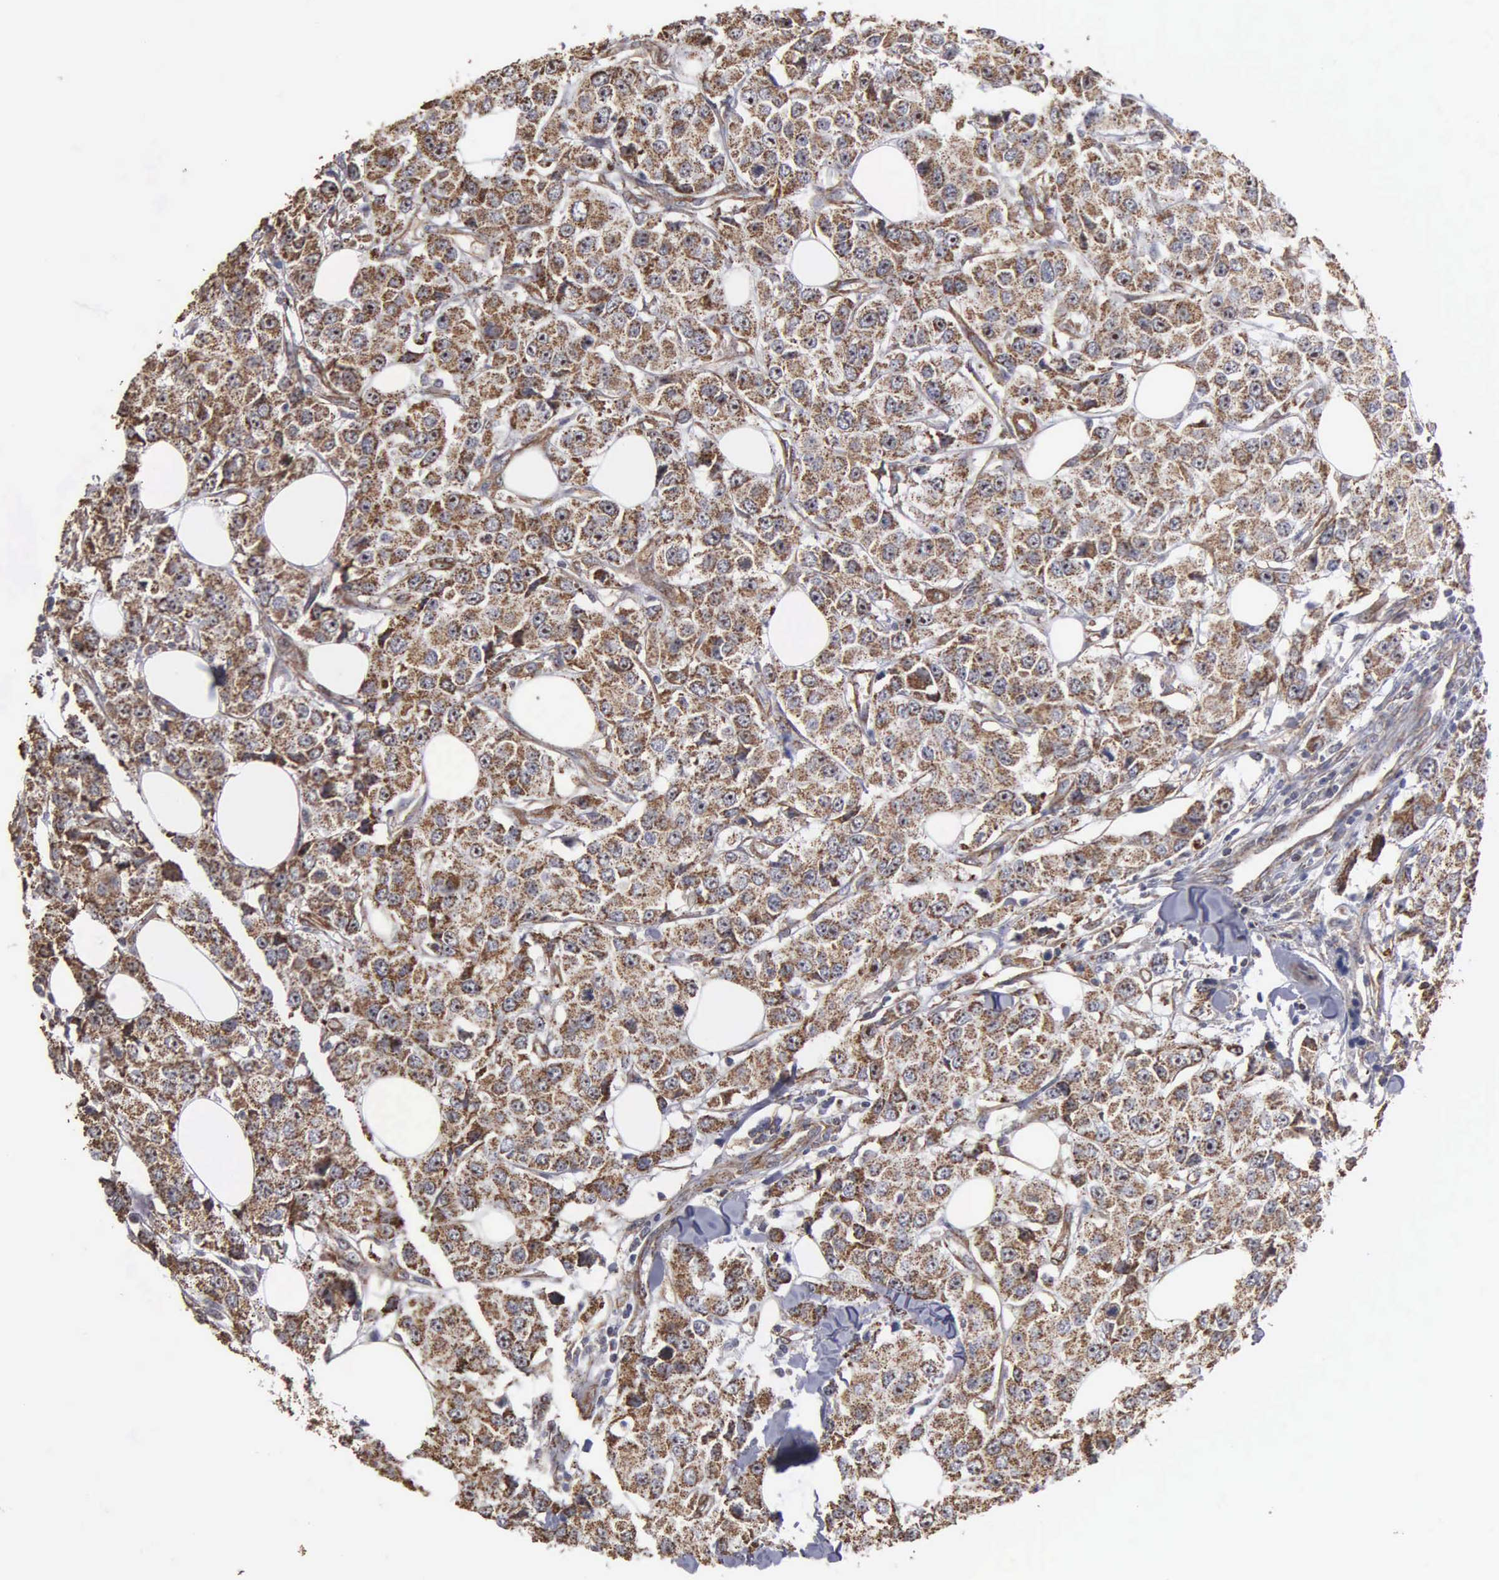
{"staining": {"intensity": "moderate", "quantity": ">75%", "location": "cytoplasmic/membranous"}, "tissue": "breast cancer", "cell_type": "Tumor cells", "image_type": "cancer", "snomed": [{"axis": "morphology", "description": "Duct carcinoma"}, {"axis": "topography", "description": "Breast"}], "caption": "Immunohistochemical staining of human breast cancer shows medium levels of moderate cytoplasmic/membranous positivity in approximately >75% of tumor cells. (Stains: DAB (3,3'-diaminobenzidine) in brown, nuclei in blue, Microscopy: brightfield microscopy at high magnification).", "gene": "NGDN", "patient": {"sex": "female", "age": 58}}